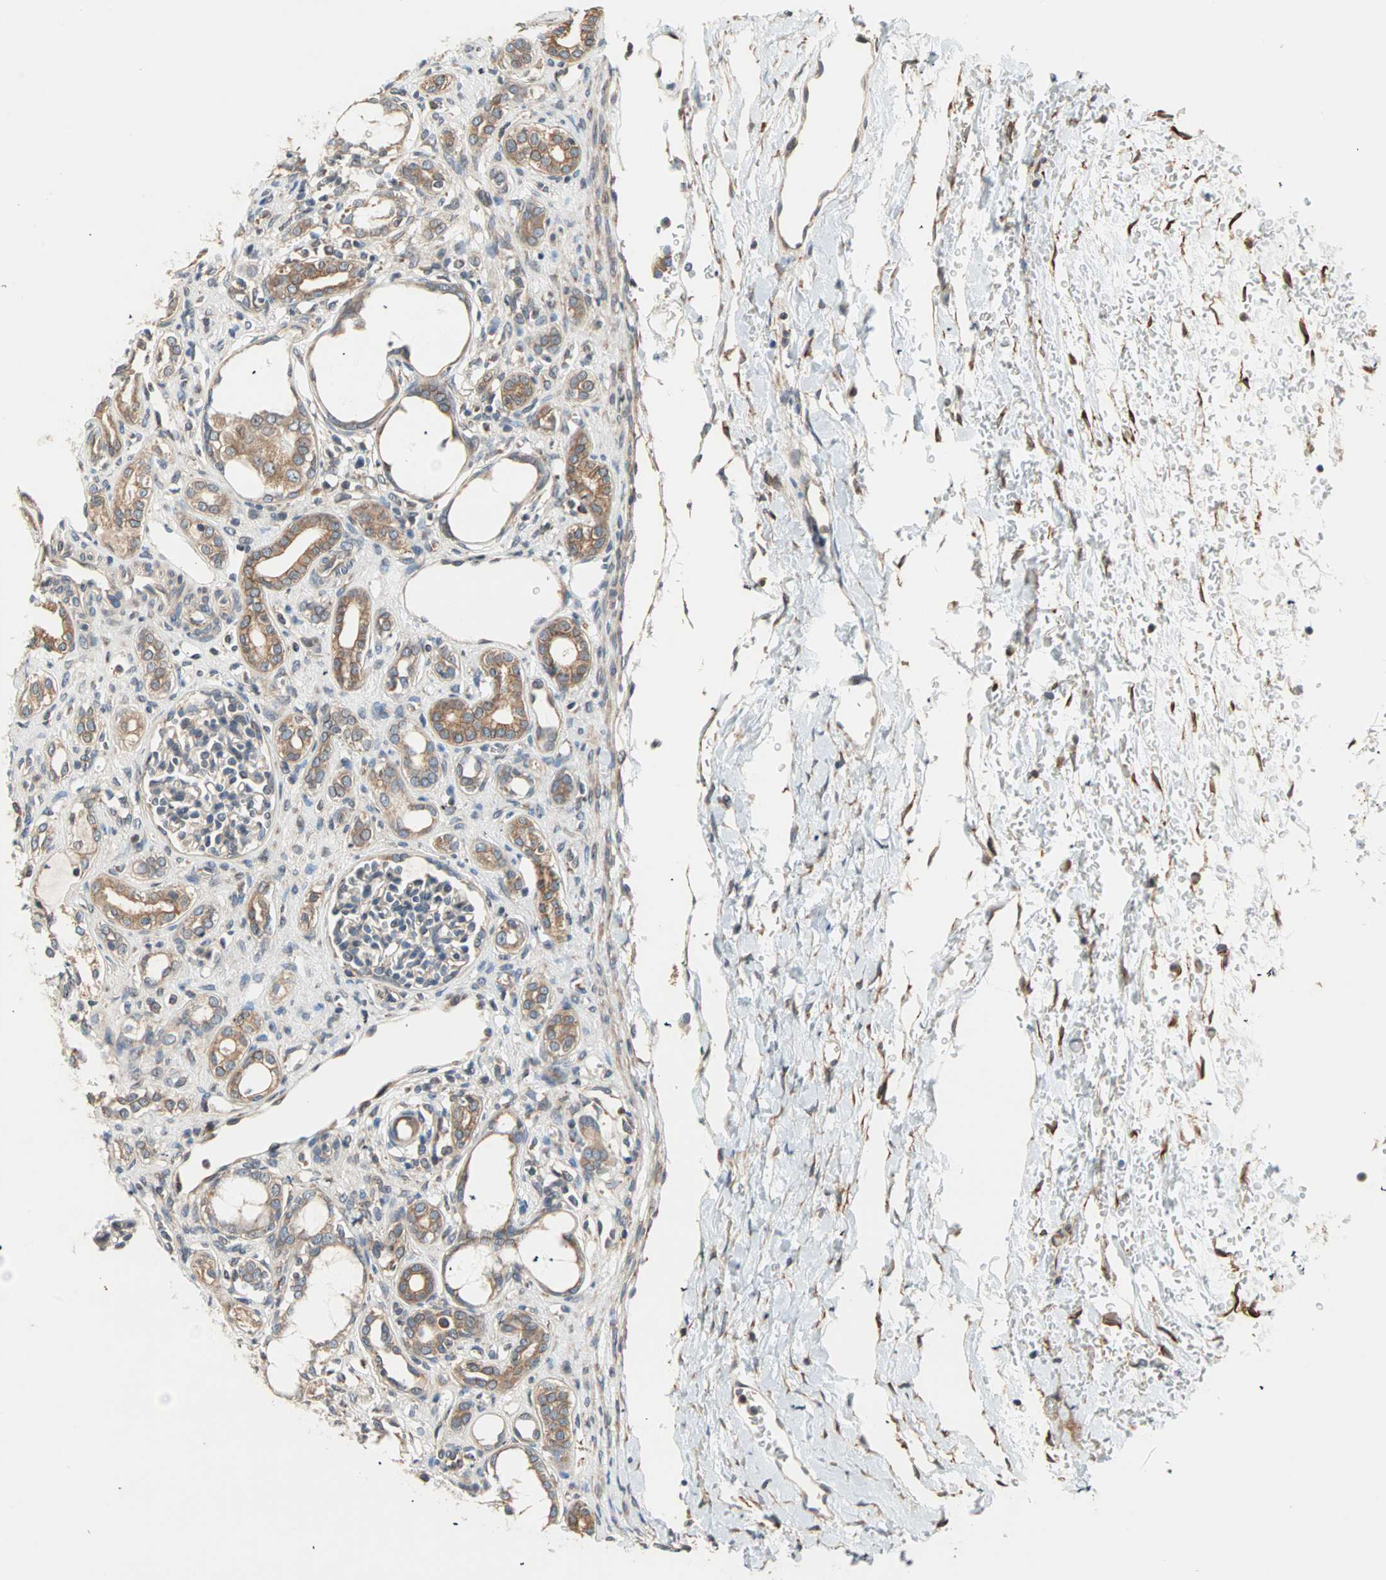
{"staining": {"intensity": "weak", "quantity": "<25%", "location": "cytoplasmic/membranous"}, "tissue": "kidney", "cell_type": "Cells in glomeruli", "image_type": "normal", "snomed": [{"axis": "morphology", "description": "Normal tissue, NOS"}, {"axis": "topography", "description": "Kidney"}], "caption": "High power microscopy image of an IHC histopathology image of unremarkable kidney, revealing no significant positivity in cells in glomeruli.", "gene": "SAR1A", "patient": {"sex": "male", "age": 7}}